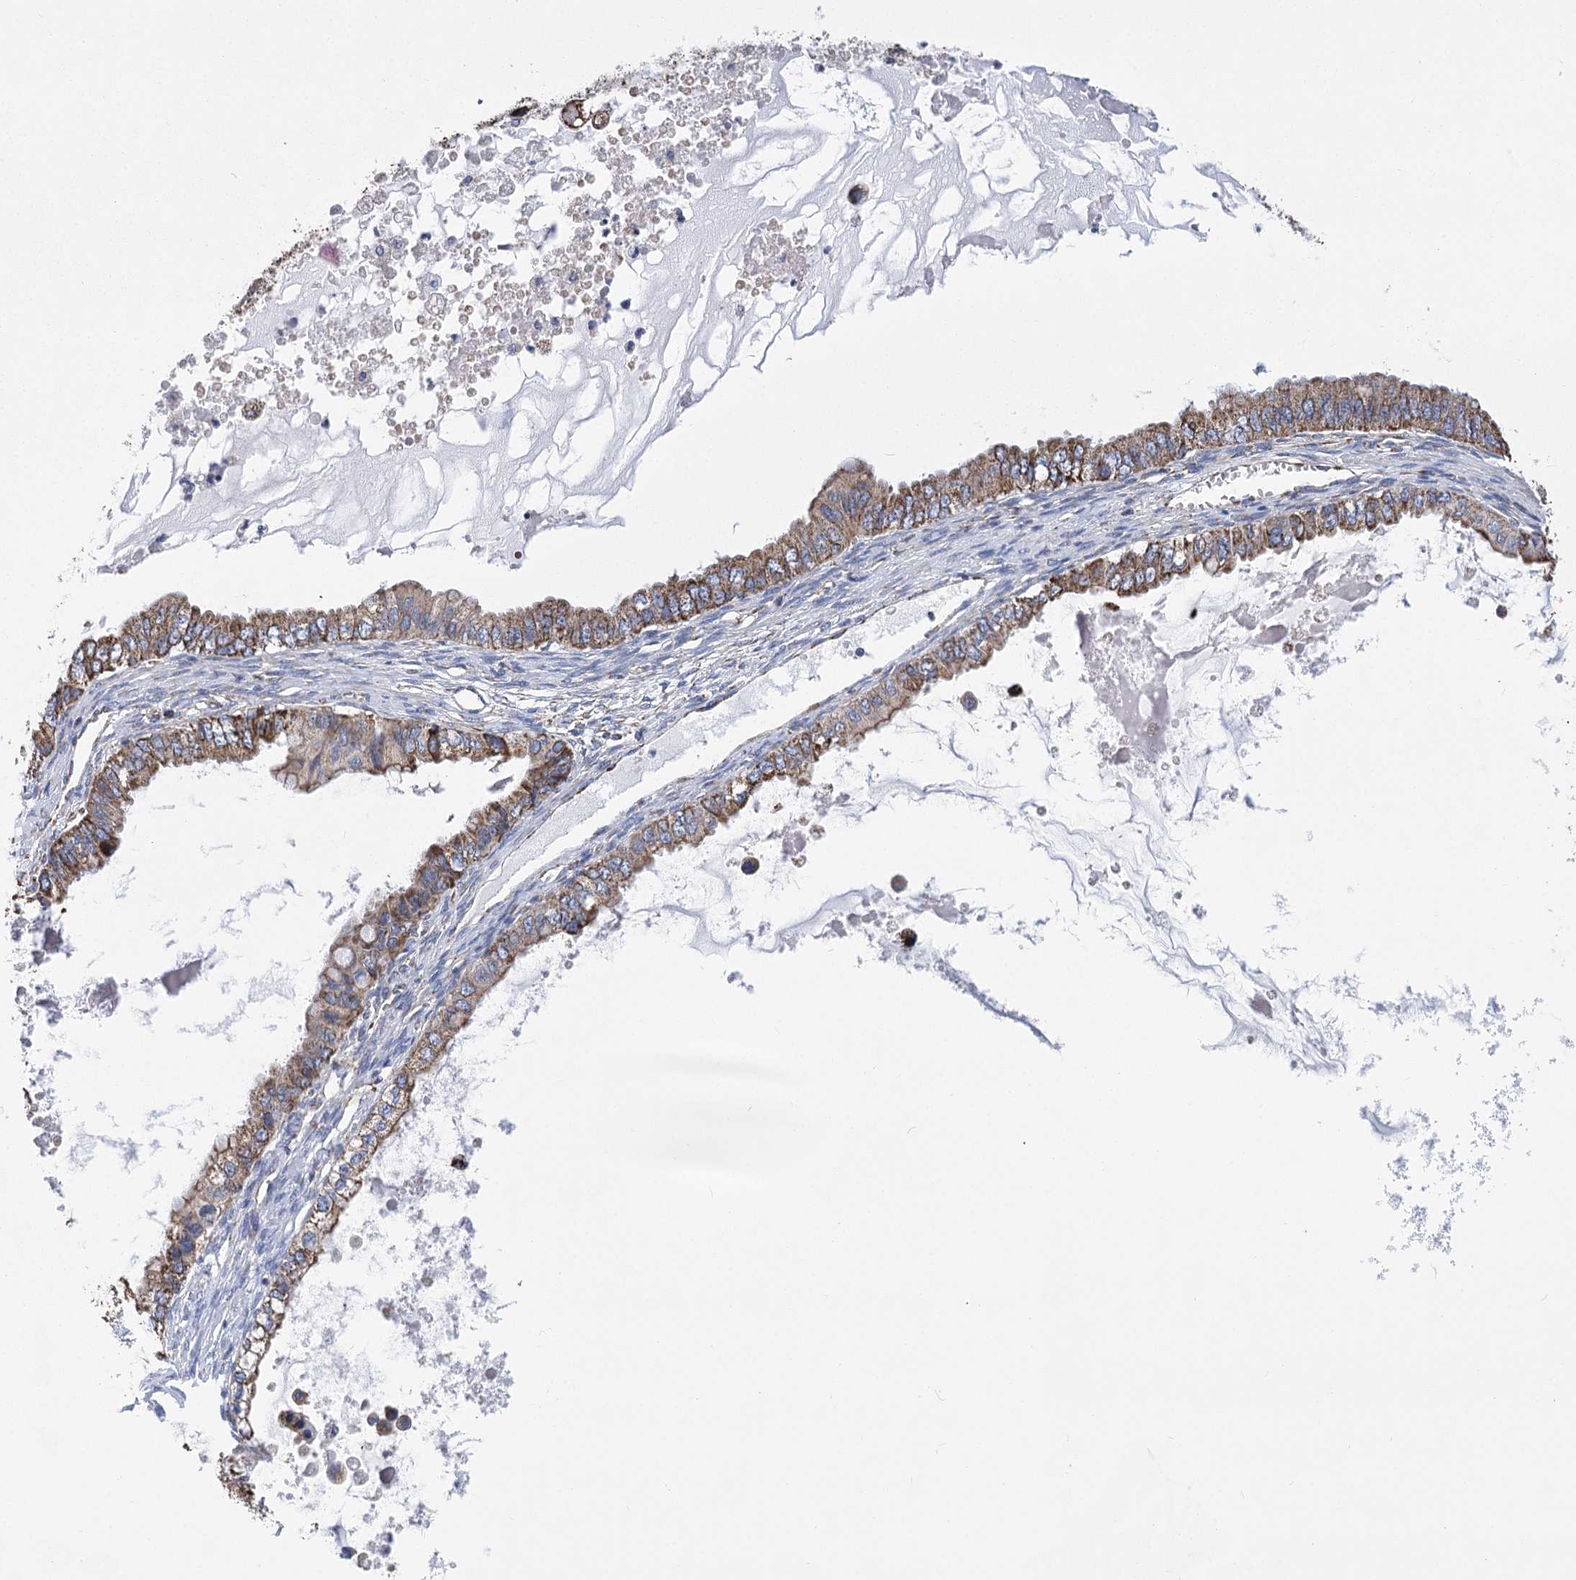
{"staining": {"intensity": "moderate", "quantity": ">75%", "location": "cytoplasmic/membranous"}, "tissue": "ovarian cancer", "cell_type": "Tumor cells", "image_type": "cancer", "snomed": [{"axis": "morphology", "description": "Cystadenocarcinoma, mucinous, NOS"}, {"axis": "topography", "description": "Ovary"}], "caption": "High-magnification brightfield microscopy of mucinous cystadenocarcinoma (ovarian) stained with DAB (brown) and counterstained with hematoxylin (blue). tumor cells exhibit moderate cytoplasmic/membranous staining is present in about>75% of cells.", "gene": "CCDC73", "patient": {"sex": "female", "age": 80}}